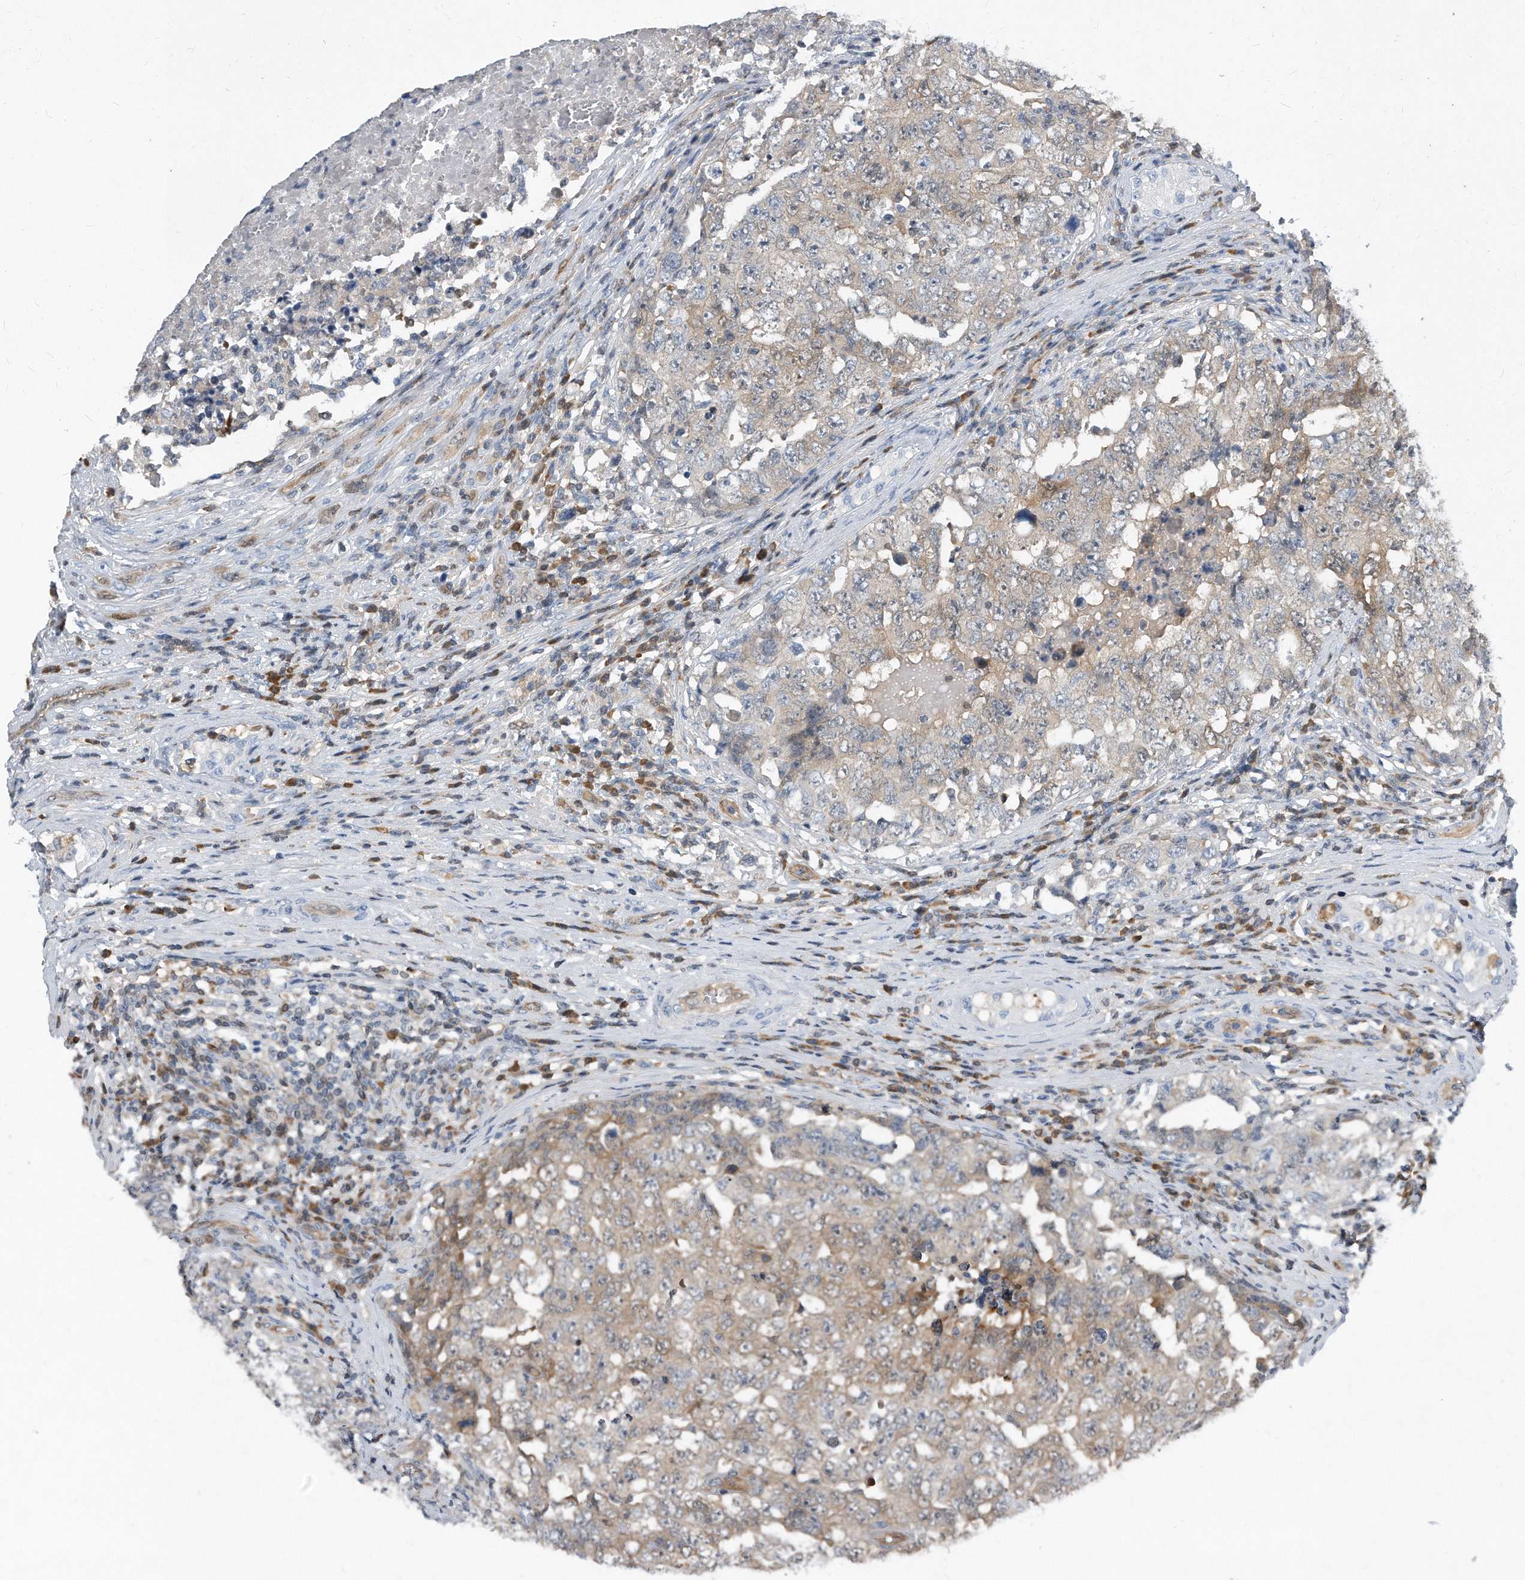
{"staining": {"intensity": "weak", "quantity": "25%-75%", "location": "cytoplasmic/membranous"}, "tissue": "testis cancer", "cell_type": "Tumor cells", "image_type": "cancer", "snomed": [{"axis": "morphology", "description": "Carcinoma, Embryonal, NOS"}, {"axis": "topography", "description": "Testis"}], "caption": "Human embryonal carcinoma (testis) stained with a brown dye shows weak cytoplasmic/membranous positive staining in approximately 25%-75% of tumor cells.", "gene": "MAP2K6", "patient": {"sex": "male", "age": 26}}